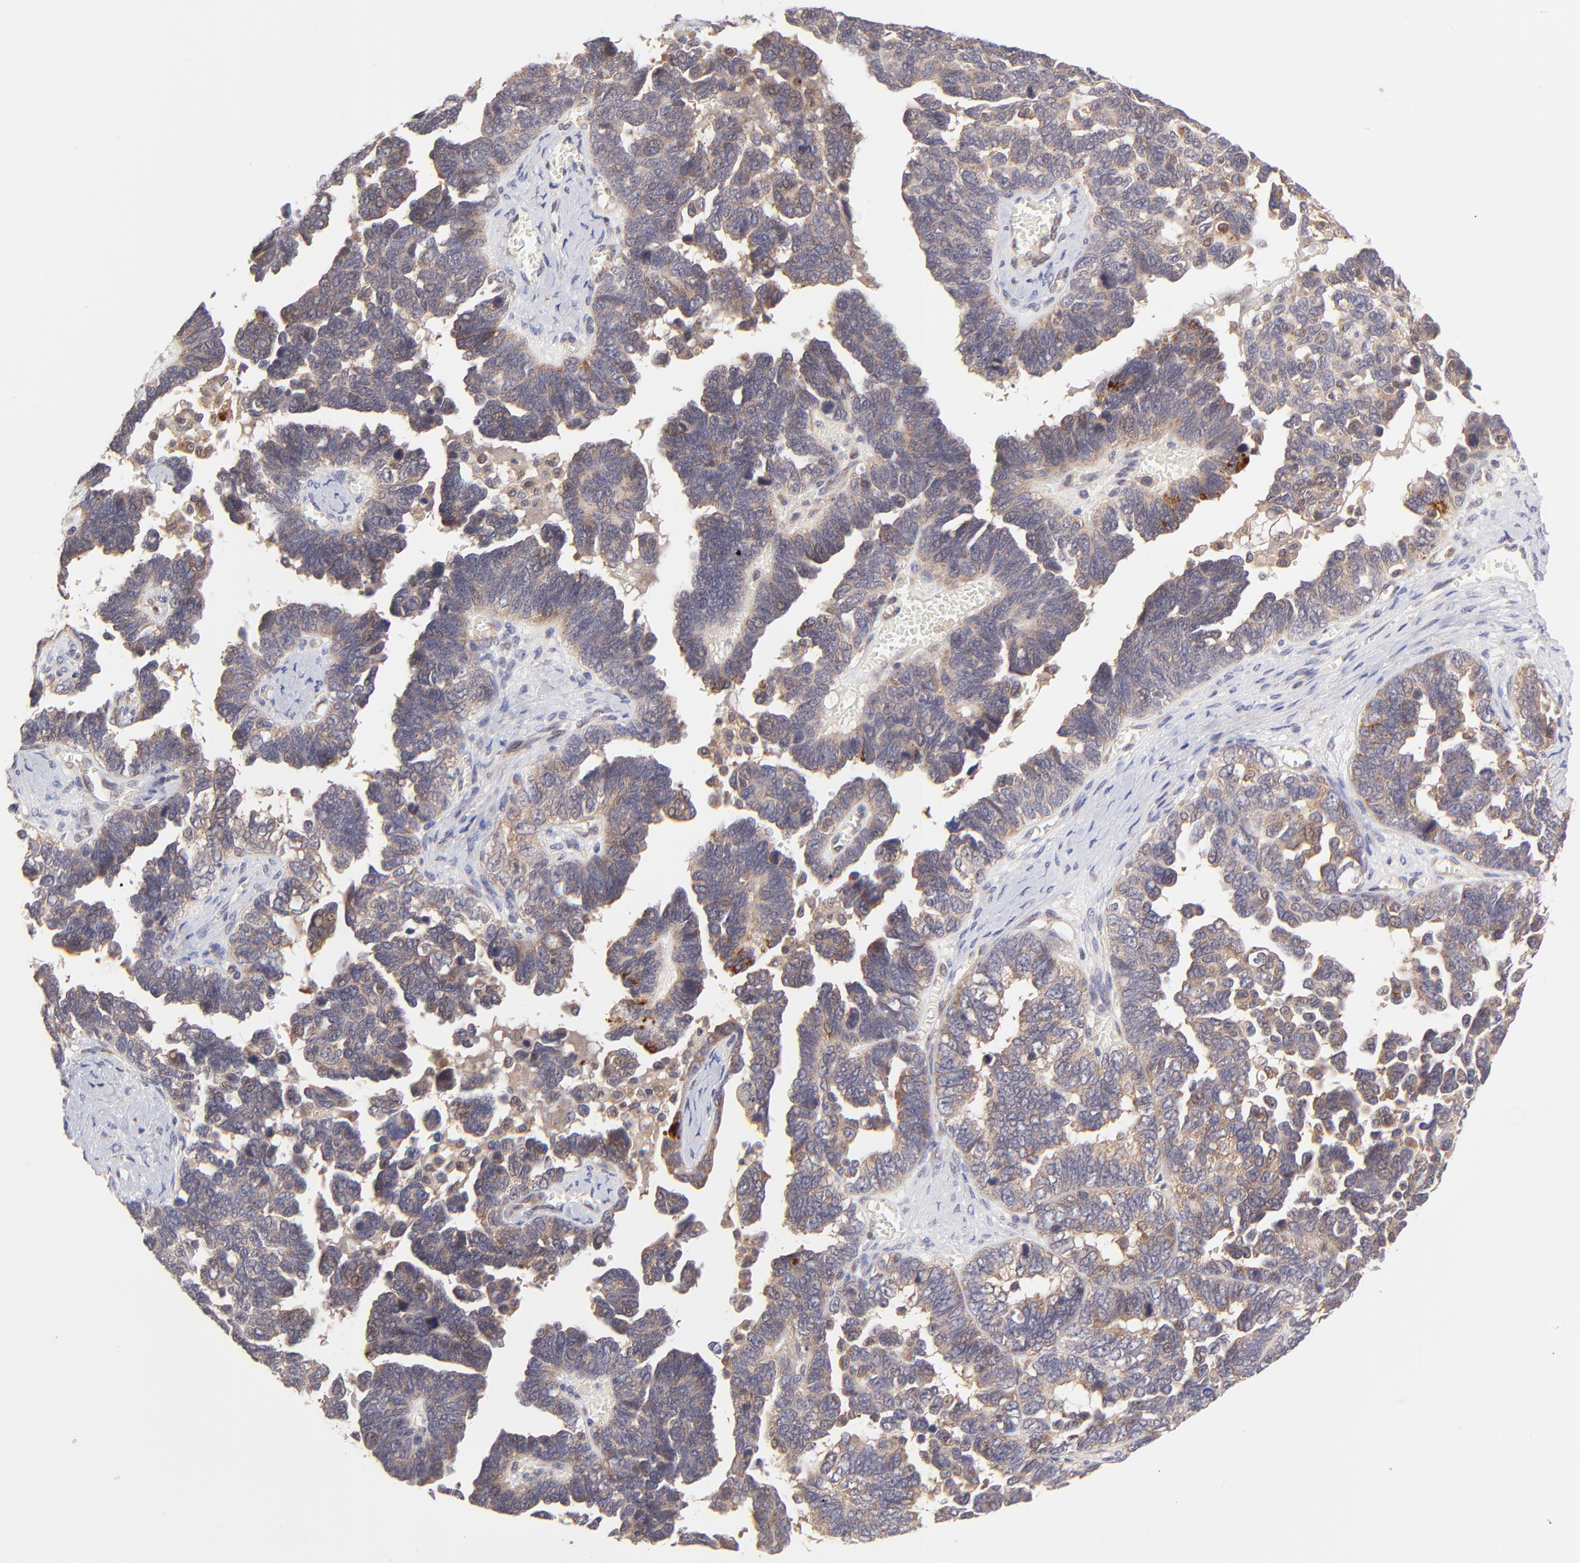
{"staining": {"intensity": "weak", "quantity": "25%-75%", "location": "cytoplasmic/membranous"}, "tissue": "ovarian cancer", "cell_type": "Tumor cells", "image_type": "cancer", "snomed": [{"axis": "morphology", "description": "Cystadenocarcinoma, serous, NOS"}, {"axis": "topography", "description": "Ovary"}], "caption": "Immunohistochemistry (DAB (3,3'-diaminobenzidine)) staining of ovarian serous cystadenocarcinoma displays weak cytoplasmic/membranous protein positivity in approximately 25%-75% of tumor cells. Immunohistochemistry stains the protein of interest in brown and the nuclei are stained blue.", "gene": "TNRC6B", "patient": {"sex": "female", "age": 69}}